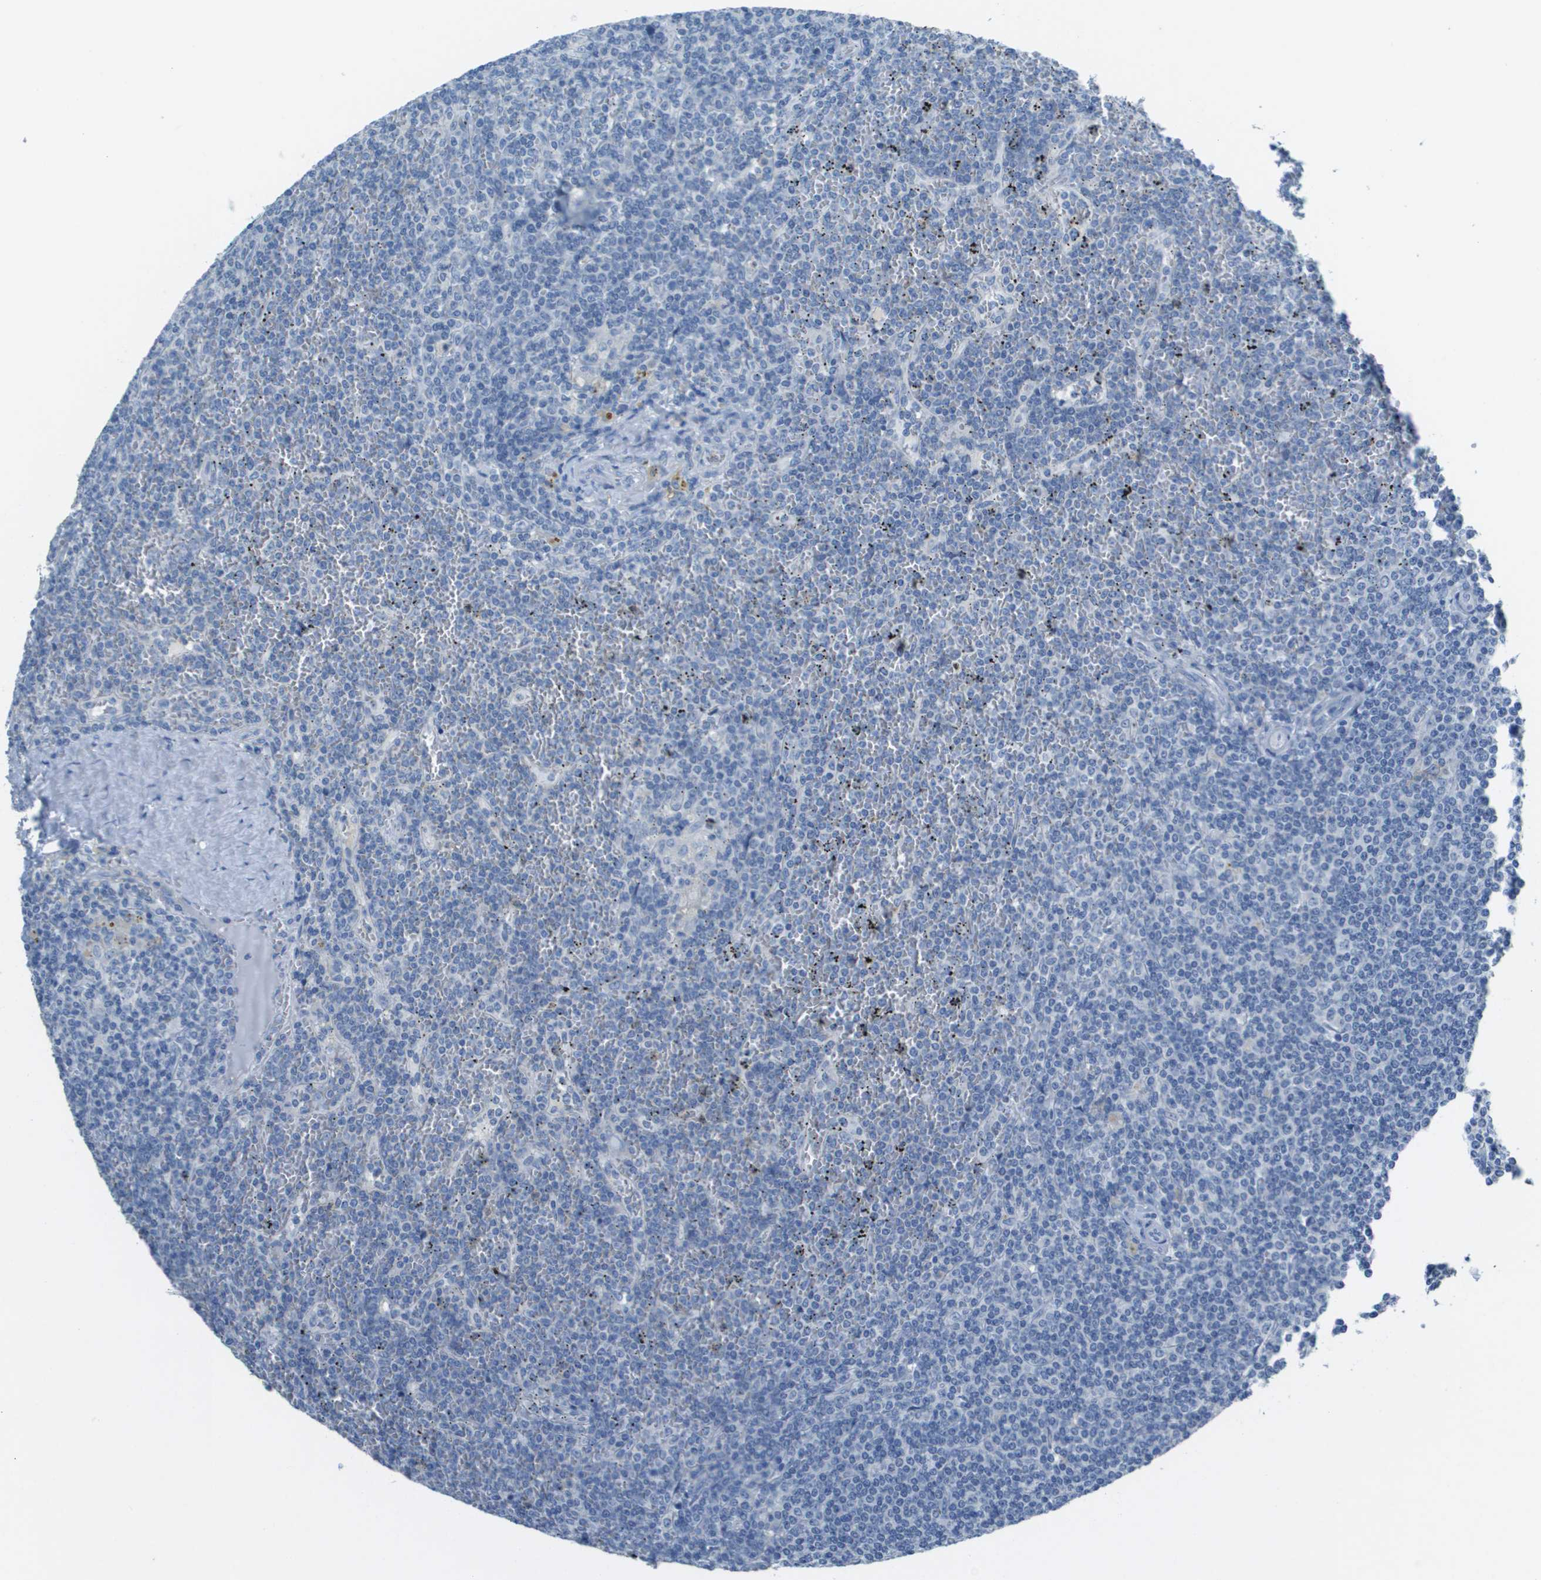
{"staining": {"intensity": "negative", "quantity": "none", "location": "none"}, "tissue": "lymphoma", "cell_type": "Tumor cells", "image_type": "cancer", "snomed": [{"axis": "morphology", "description": "Malignant lymphoma, non-Hodgkin's type, Low grade"}, {"axis": "topography", "description": "Spleen"}], "caption": "This is a image of immunohistochemistry (IHC) staining of lymphoma, which shows no positivity in tumor cells. (DAB immunohistochemistry (IHC), high magnification).", "gene": "PTGDR2", "patient": {"sex": "female", "age": 19}}